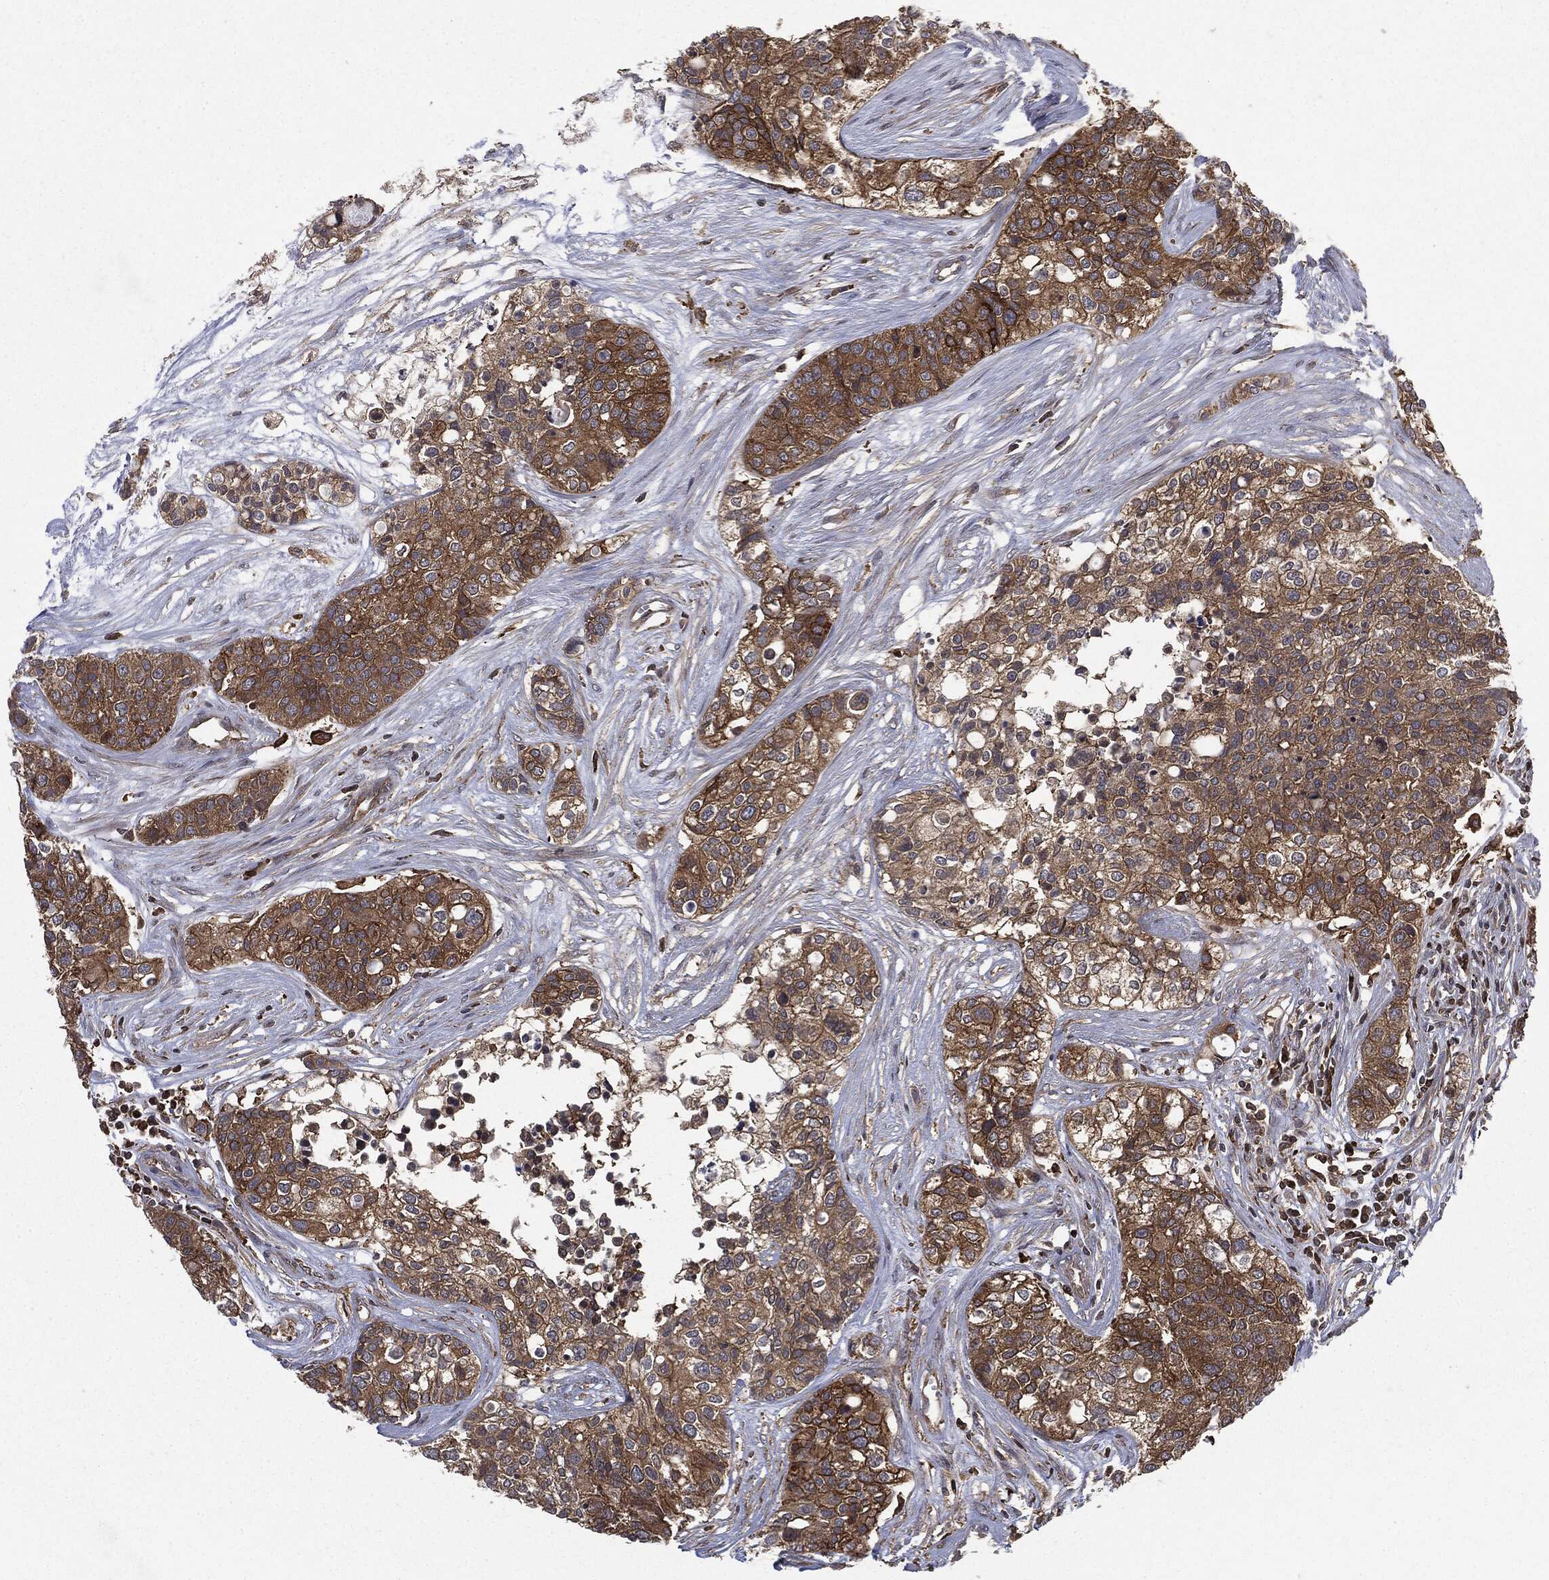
{"staining": {"intensity": "strong", "quantity": ">75%", "location": "cytoplasmic/membranous"}, "tissue": "carcinoid", "cell_type": "Tumor cells", "image_type": "cancer", "snomed": [{"axis": "morphology", "description": "Carcinoid, malignant, NOS"}, {"axis": "topography", "description": "Colon"}], "caption": "An image of malignant carcinoid stained for a protein exhibits strong cytoplasmic/membranous brown staining in tumor cells.", "gene": "SNX5", "patient": {"sex": "male", "age": 81}}